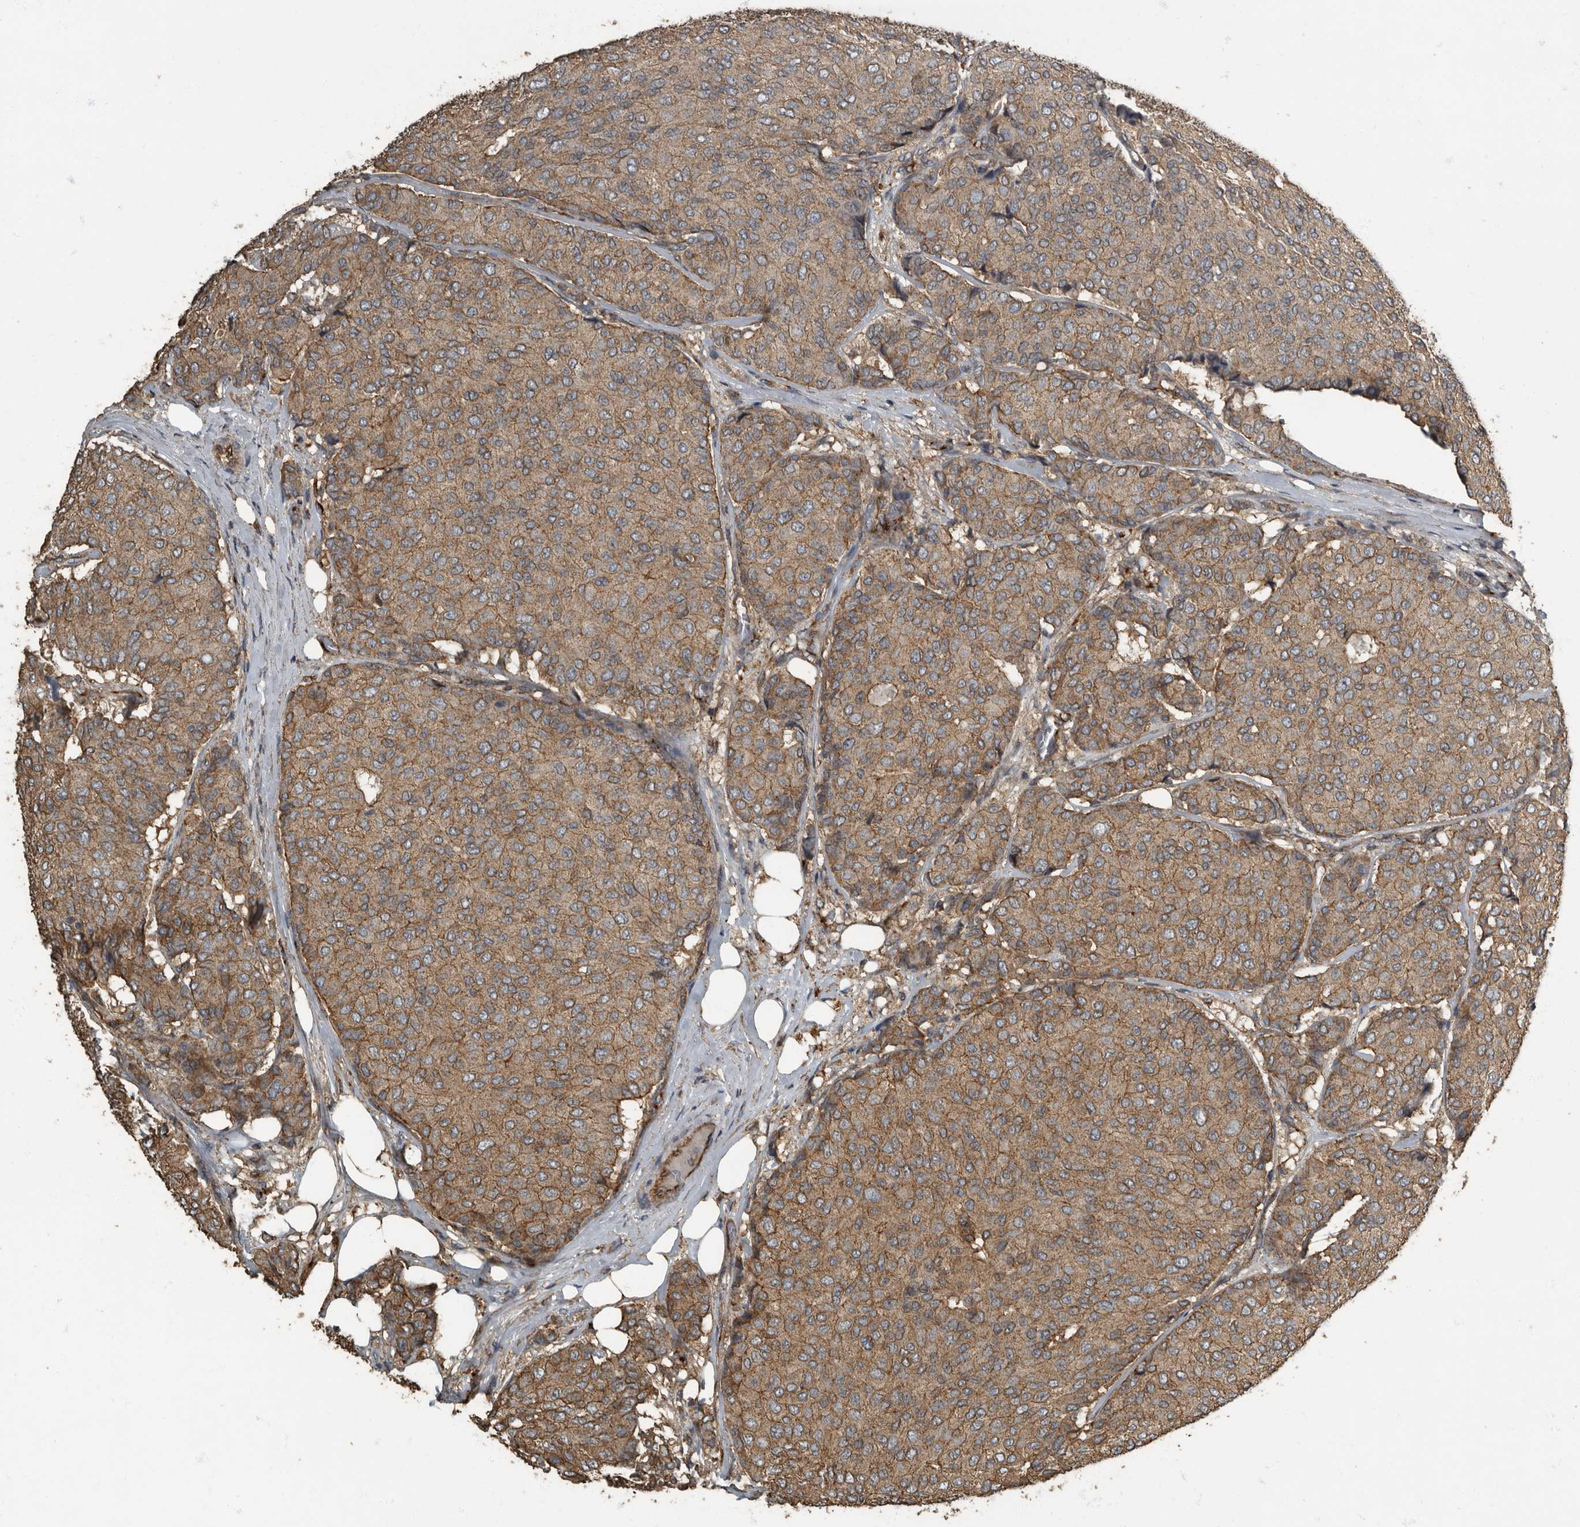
{"staining": {"intensity": "weak", "quantity": ">75%", "location": "cytoplasmic/membranous"}, "tissue": "breast cancer", "cell_type": "Tumor cells", "image_type": "cancer", "snomed": [{"axis": "morphology", "description": "Duct carcinoma"}, {"axis": "topography", "description": "Breast"}], "caption": "High-magnification brightfield microscopy of intraductal carcinoma (breast) stained with DAB (3,3'-diaminobenzidine) (brown) and counterstained with hematoxylin (blue). tumor cells exhibit weak cytoplasmic/membranous expression is identified in approximately>75% of cells. Using DAB (3,3'-diaminobenzidine) (brown) and hematoxylin (blue) stains, captured at high magnification using brightfield microscopy.", "gene": "IL15RA", "patient": {"sex": "female", "age": 75}}